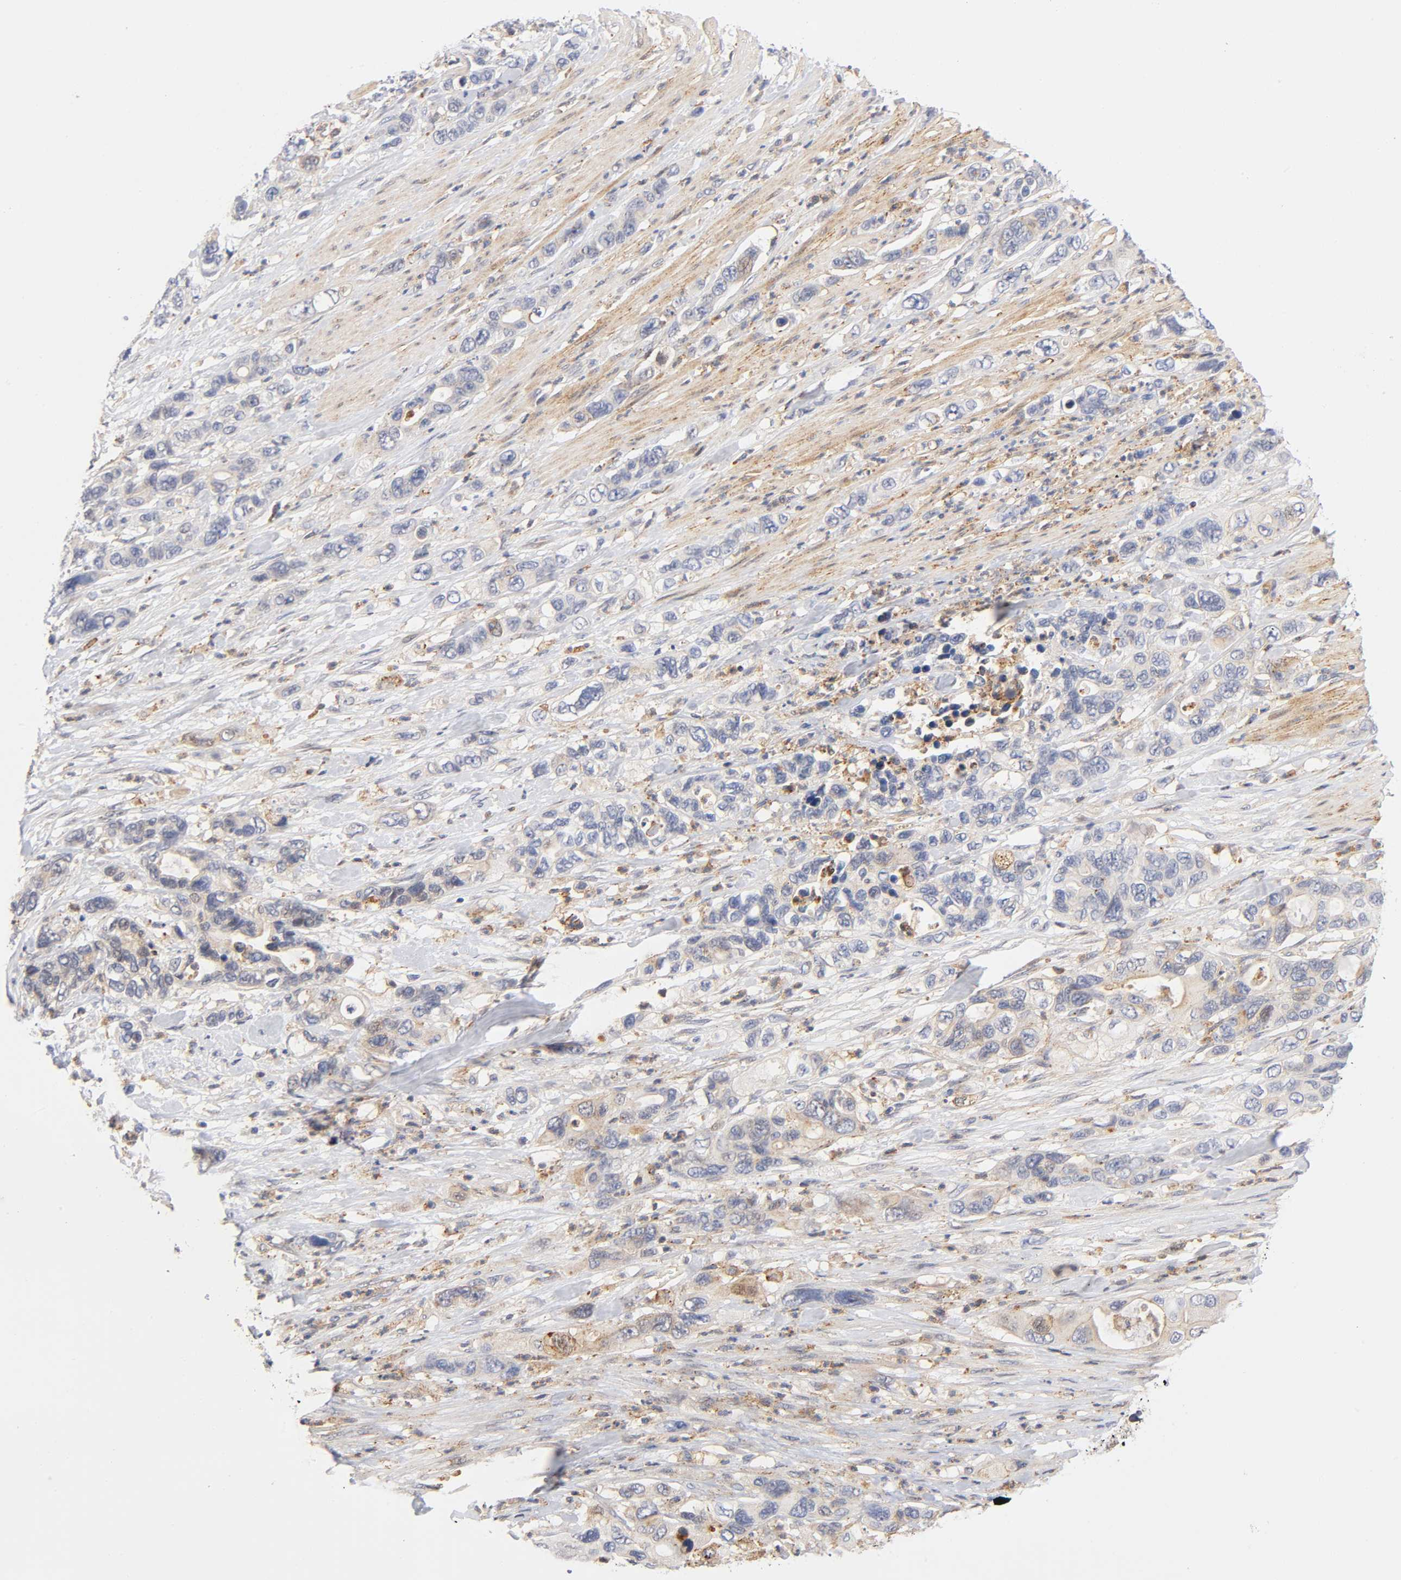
{"staining": {"intensity": "weak", "quantity": ">75%", "location": "cytoplasmic/membranous"}, "tissue": "pancreatic cancer", "cell_type": "Tumor cells", "image_type": "cancer", "snomed": [{"axis": "morphology", "description": "Adenocarcinoma, NOS"}, {"axis": "topography", "description": "Pancreas"}], "caption": "This is a photomicrograph of immunohistochemistry (IHC) staining of pancreatic cancer, which shows weak expression in the cytoplasmic/membranous of tumor cells.", "gene": "ANXA7", "patient": {"sex": "female", "age": 71}}